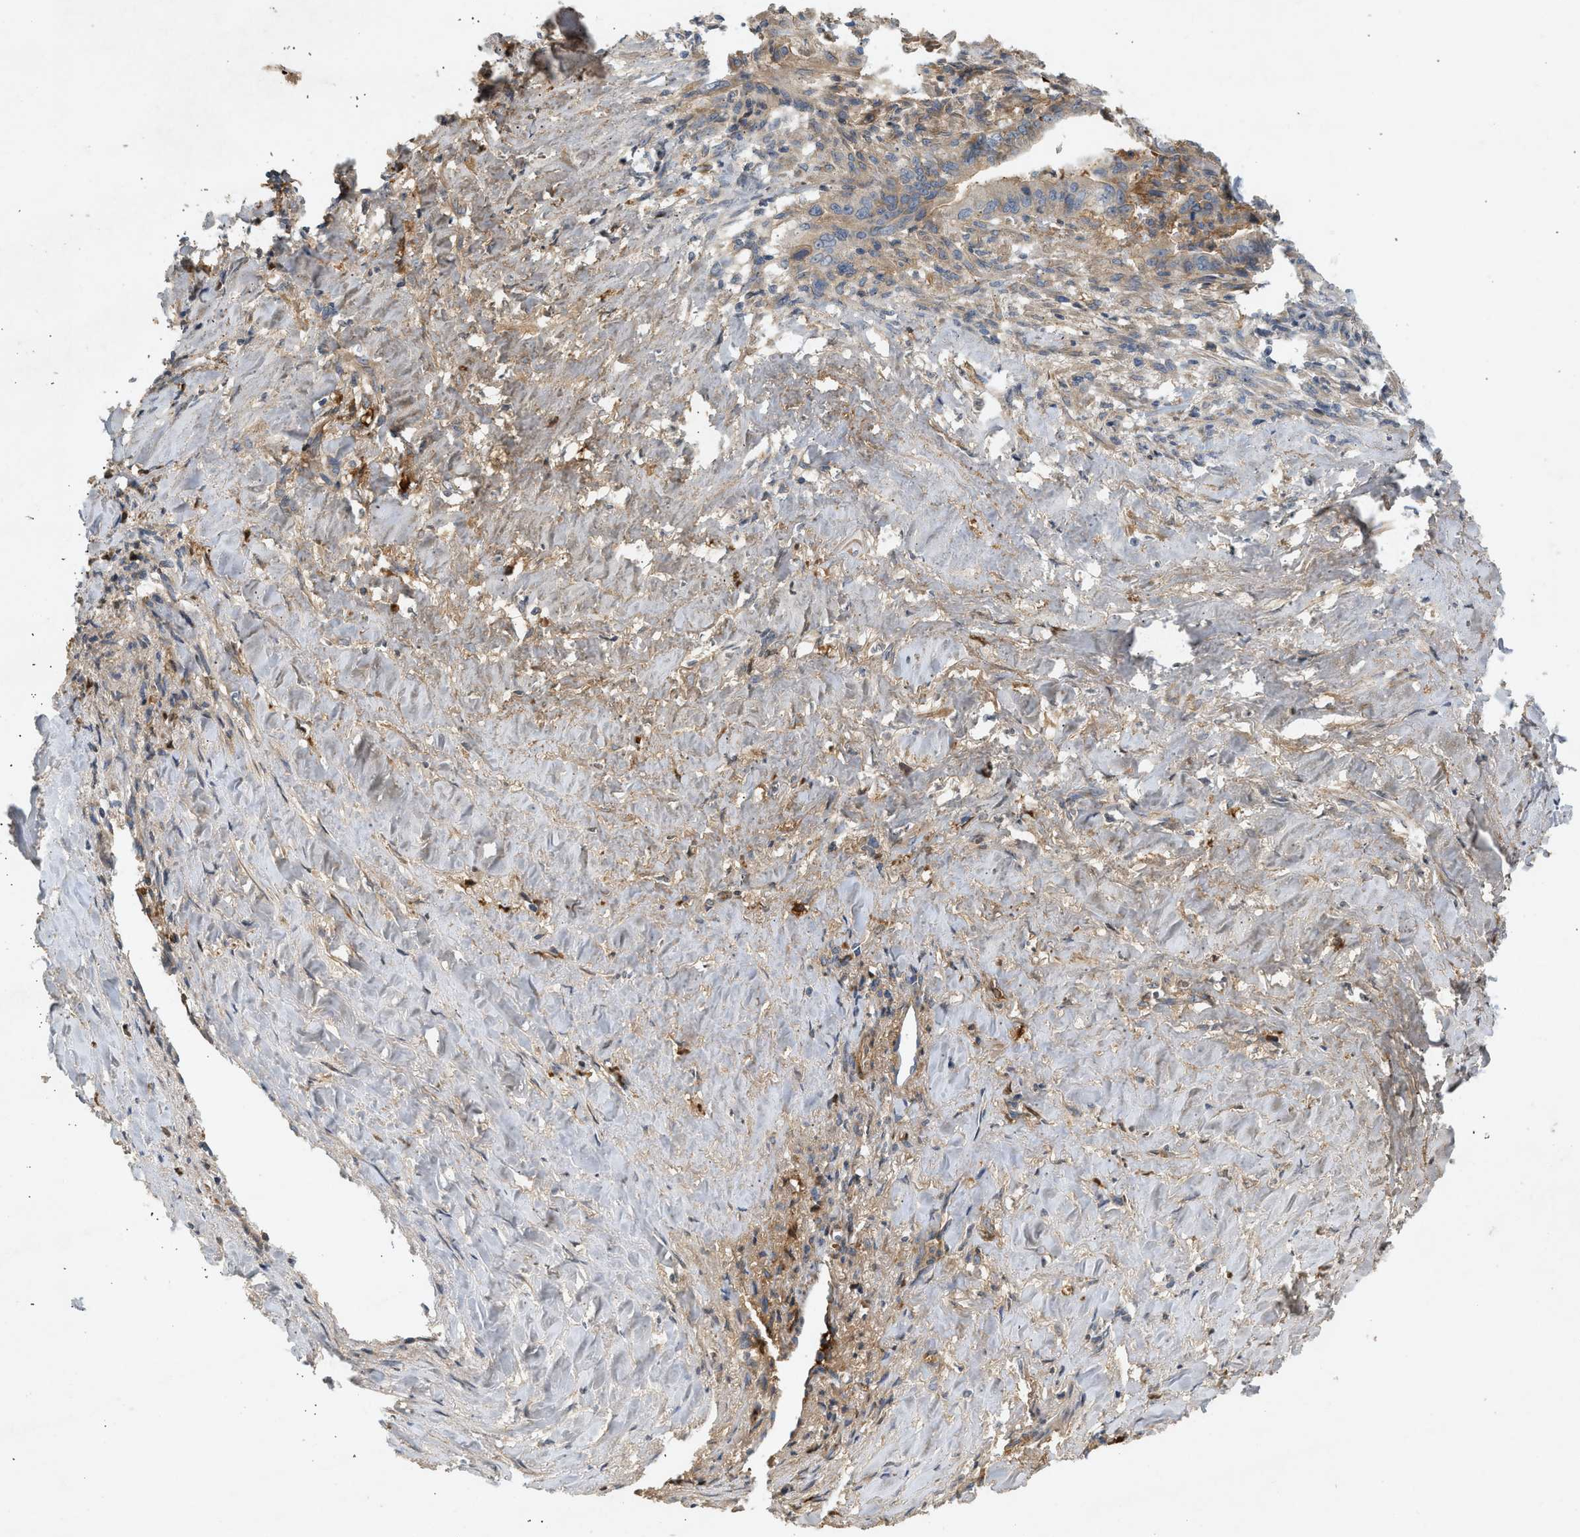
{"staining": {"intensity": "moderate", "quantity": "<25%", "location": "cytoplasmic/membranous"}, "tissue": "liver cancer", "cell_type": "Tumor cells", "image_type": "cancer", "snomed": [{"axis": "morphology", "description": "Cholangiocarcinoma"}, {"axis": "topography", "description": "Liver"}], "caption": "An IHC histopathology image of neoplastic tissue is shown. Protein staining in brown highlights moderate cytoplasmic/membranous positivity in liver cholangiocarcinoma within tumor cells.", "gene": "F8", "patient": {"sex": "female", "age": 67}}